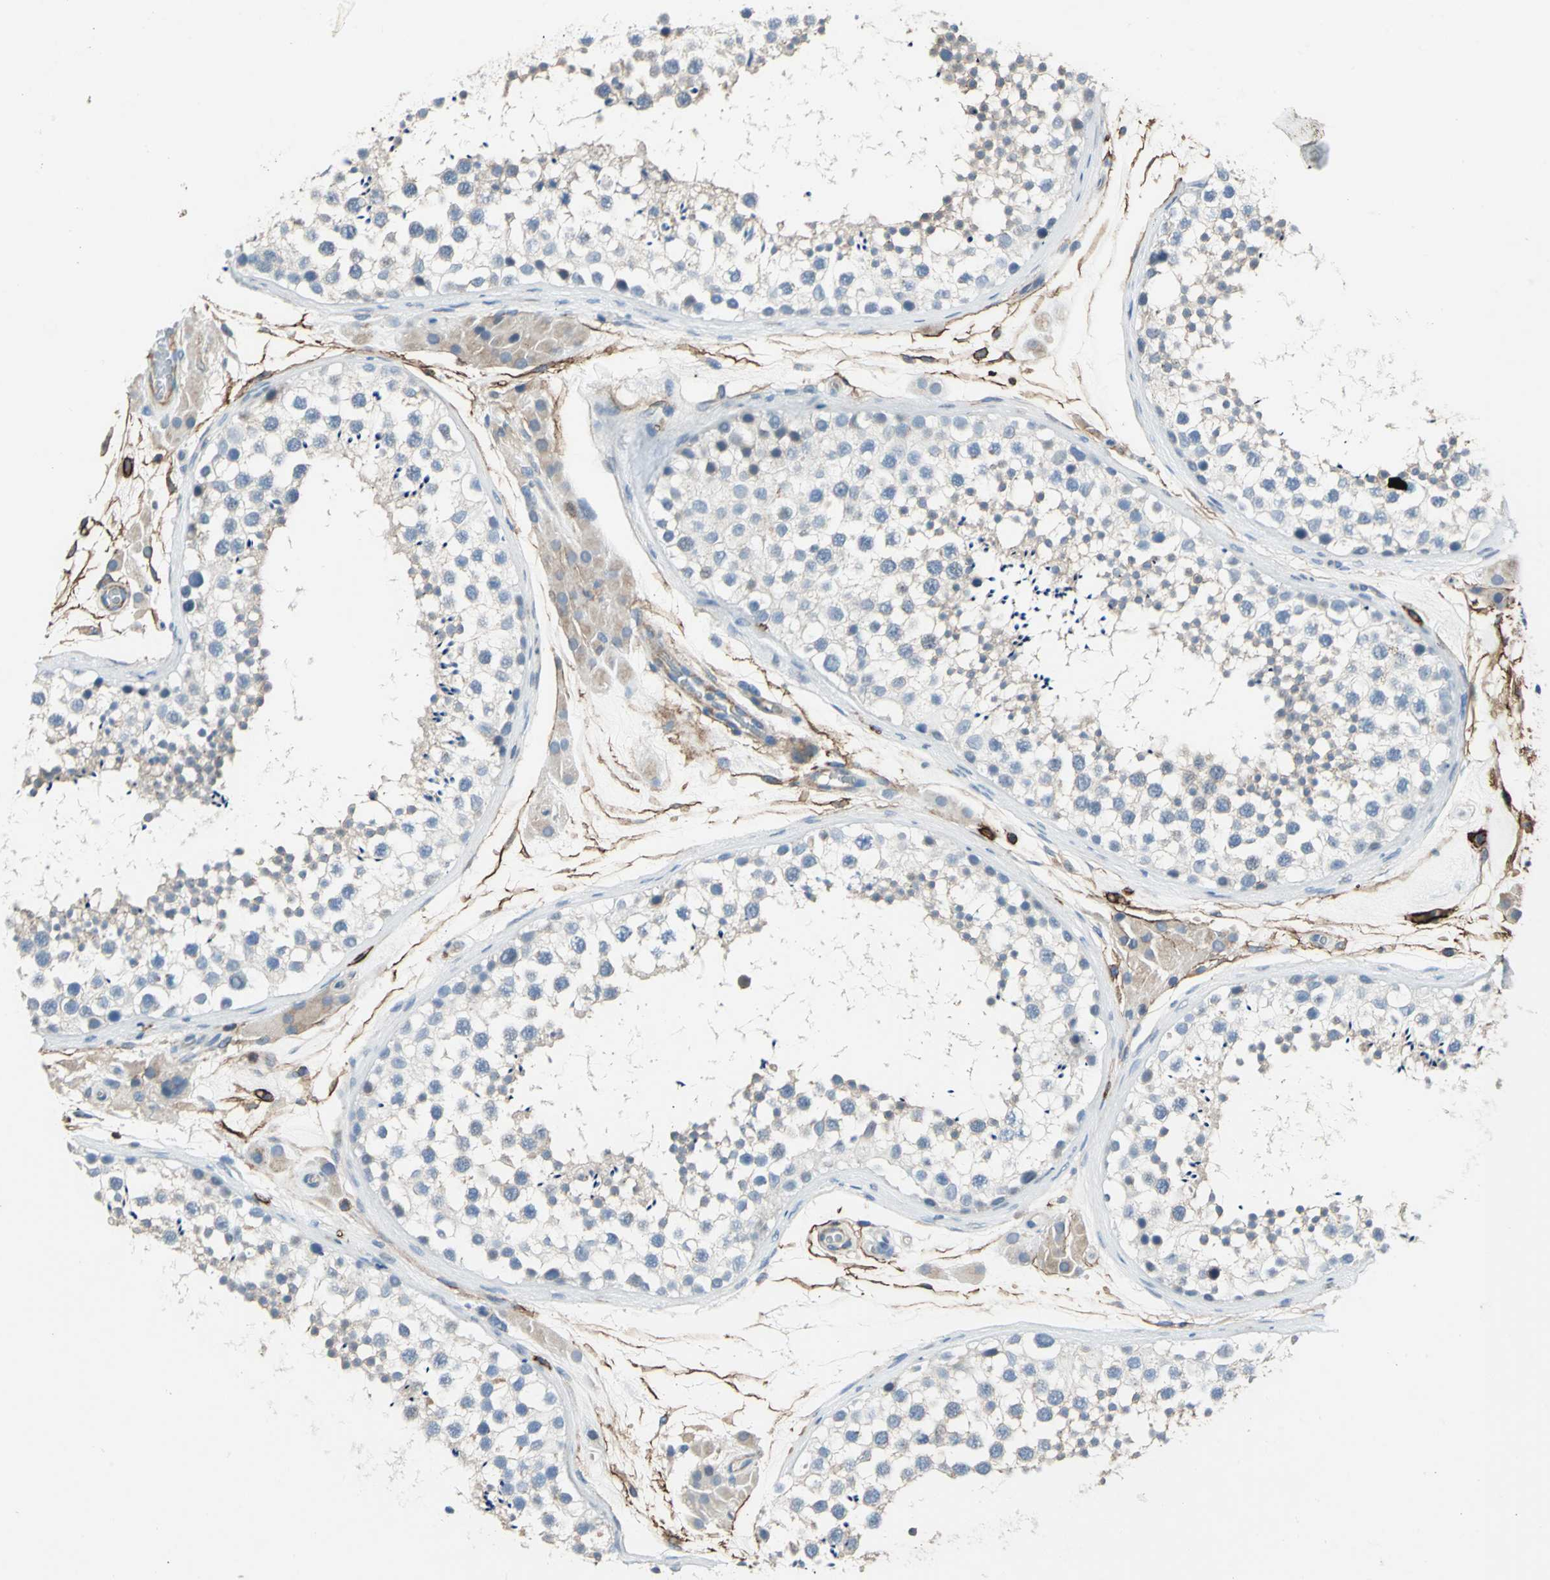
{"staining": {"intensity": "negative", "quantity": "none", "location": "none"}, "tissue": "testis", "cell_type": "Cells in seminiferous ducts", "image_type": "normal", "snomed": [{"axis": "morphology", "description": "Normal tissue, NOS"}, {"axis": "topography", "description": "Testis"}], "caption": "Histopathology image shows no significant protein positivity in cells in seminiferous ducts of benign testis.", "gene": "CD44", "patient": {"sex": "male", "age": 46}}